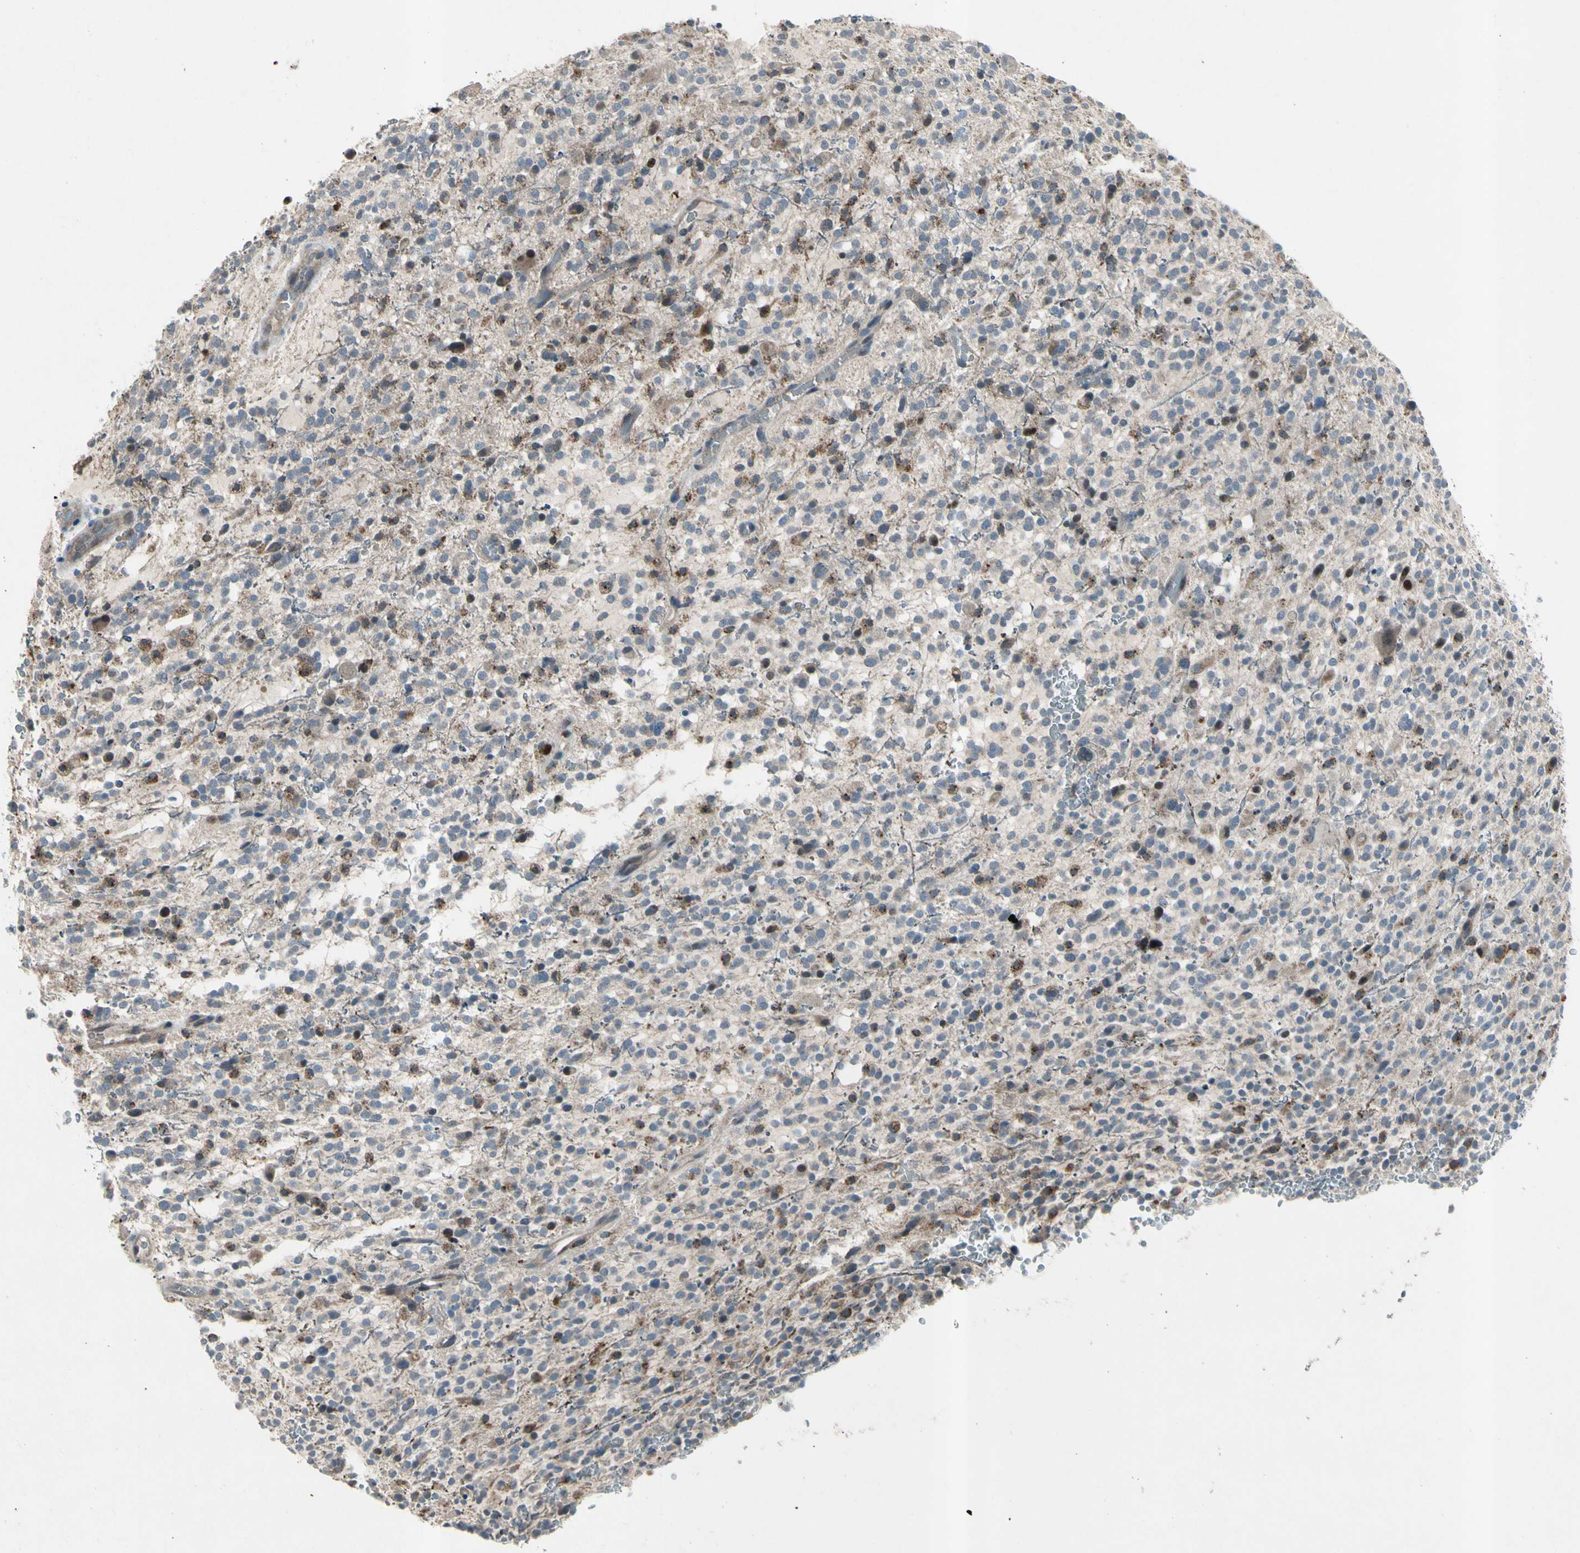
{"staining": {"intensity": "moderate", "quantity": "<25%", "location": "cytoplasmic/membranous"}, "tissue": "glioma", "cell_type": "Tumor cells", "image_type": "cancer", "snomed": [{"axis": "morphology", "description": "Glioma, malignant, High grade"}, {"axis": "topography", "description": "Brain"}], "caption": "High-magnification brightfield microscopy of glioma stained with DAB (3,3'-diaminobenzidine) (brown) and counterstained with hematoxylin (blue). tumor cells exhibit moderate cytoplasmic/membranous positivity is identified in about<25% of cells.", "gene": "NMI", "patient": {"sex": "male", "age": 48}}